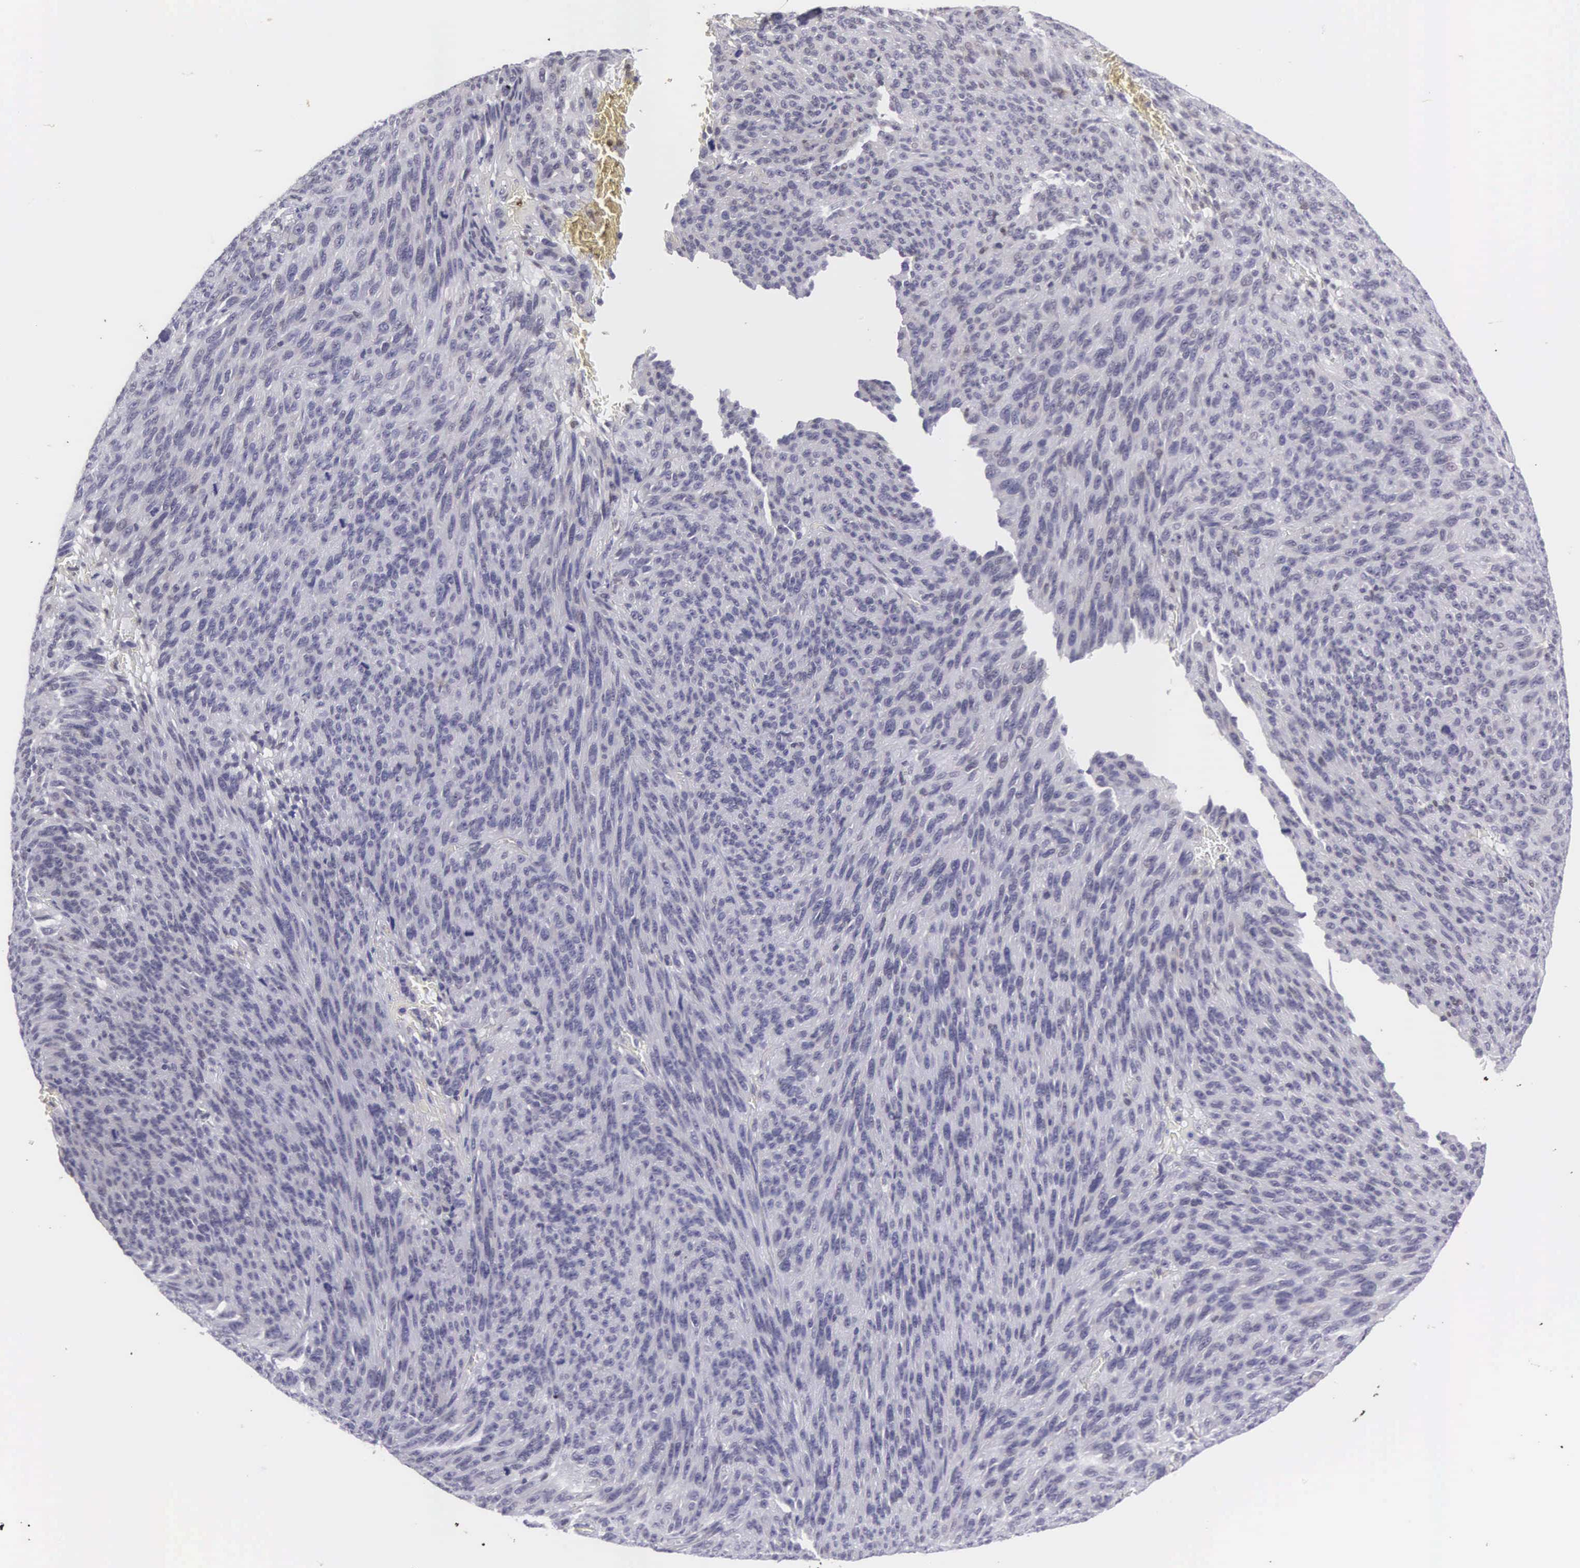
{"staining": {"intensity": "weak", "quantity": "<25%", "location": "nuclear"}, "tissue": "melanoma", "cell_type": "Tumor cells", "image_type": "cancer", "snomed": [{"axis": "morphology", "description": "Malignant melanoma, NOS"}, {"axis": "topography", "description": "Skin"}], "caption": "Immunohistochemistry (IHC) of human melanoma displays no expression in tumor cells.", "gene": "ETV6", "patient": {"sex": "male", "age": 76}}